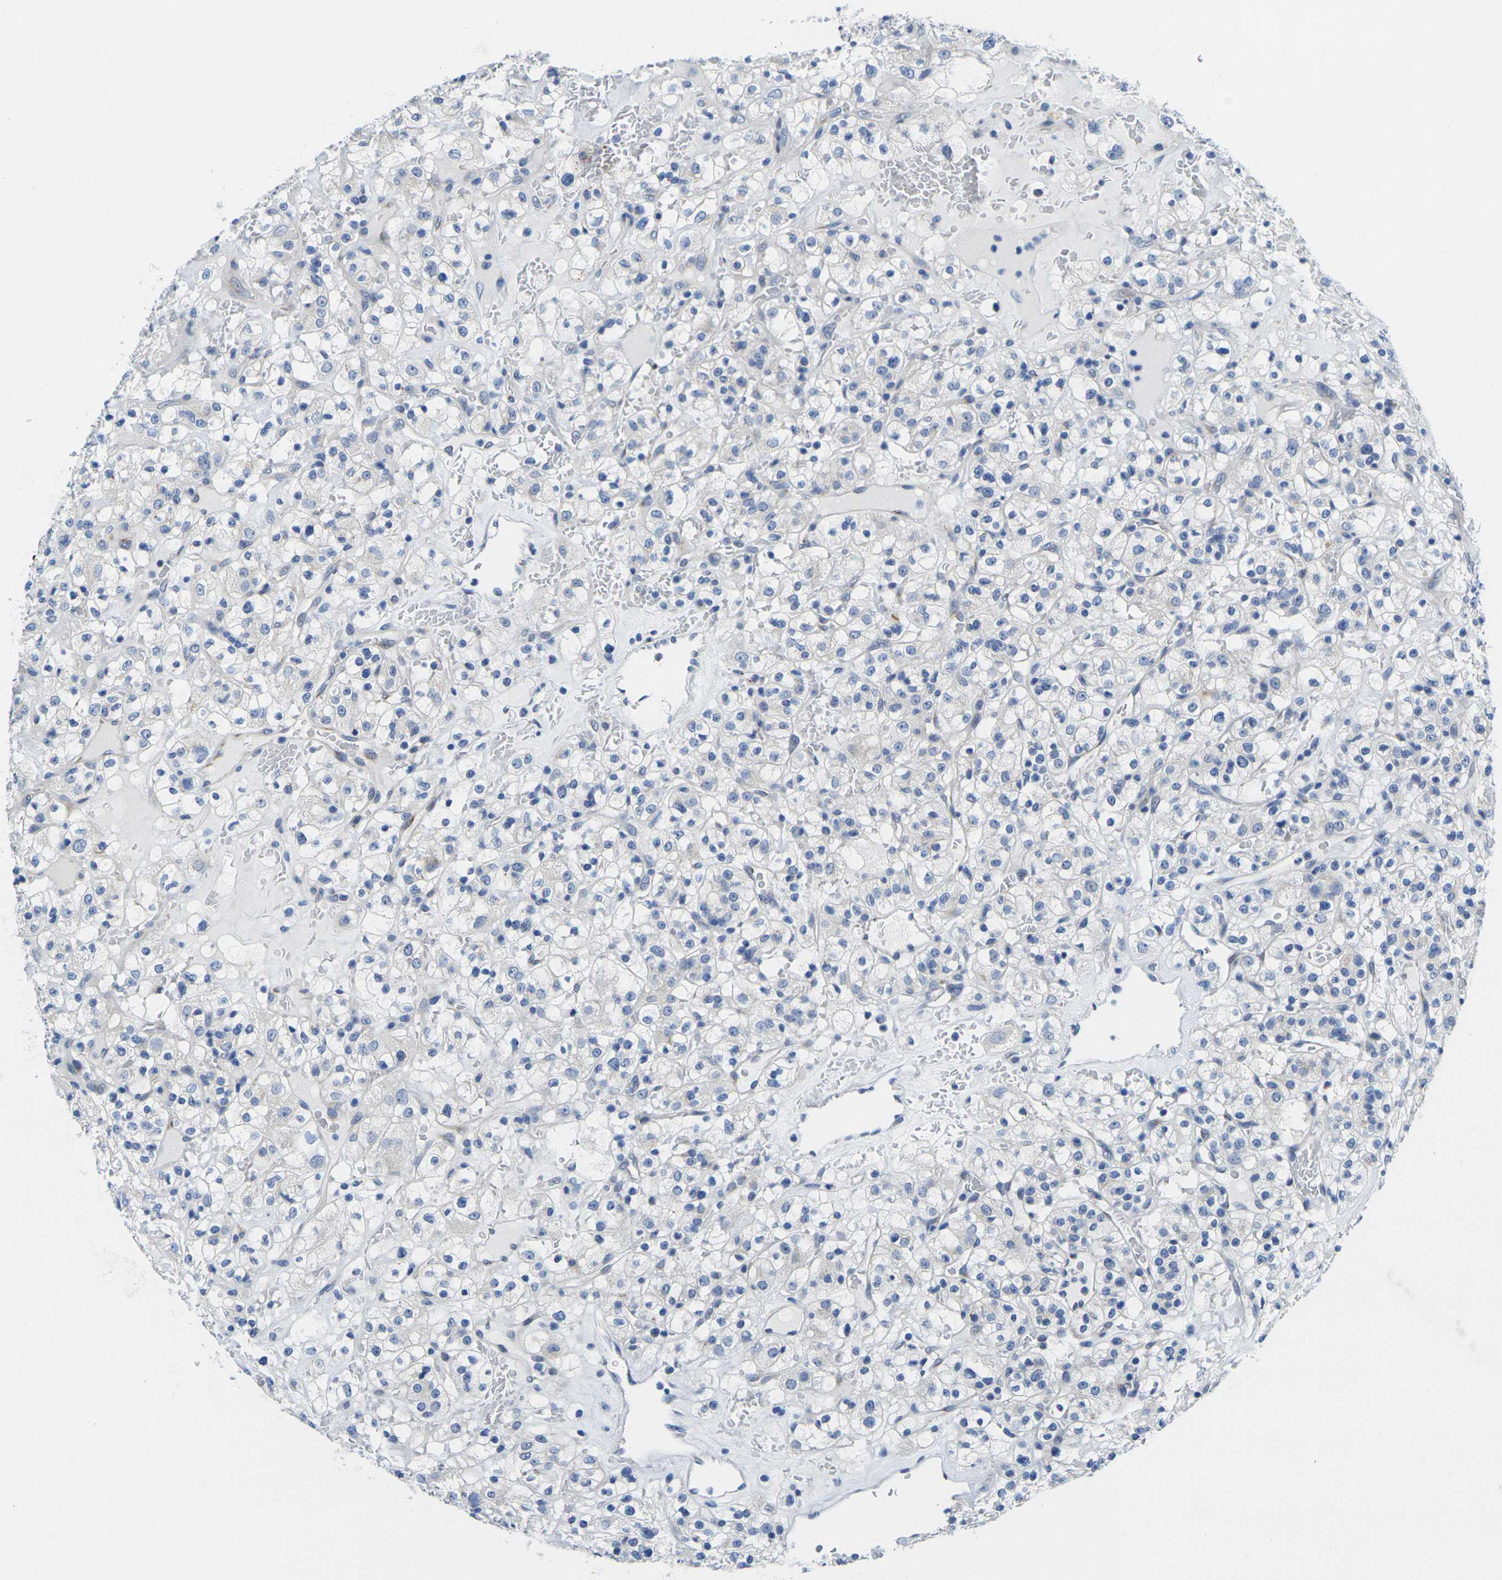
{"staining": {"intensity": "negative", "quantity": "none", "location": "none"}, "tissue": "renal cancer", "cell_type": "Tumor cells", "image_type": "cancer", "snomed": [{"axis": "morphology", "description": "Normal tissue, NOS"}, {"axis": "morphology", "description": "Adenocarcinoma, NOS"}, {"axis": "topography", "description": "Kidney"}], "caption": "Tumor cells show no significant protein expression in renal cancer (adenocarcinoma).", "gene": "CRK", "patient": {"sex": "female", "age": 72}}